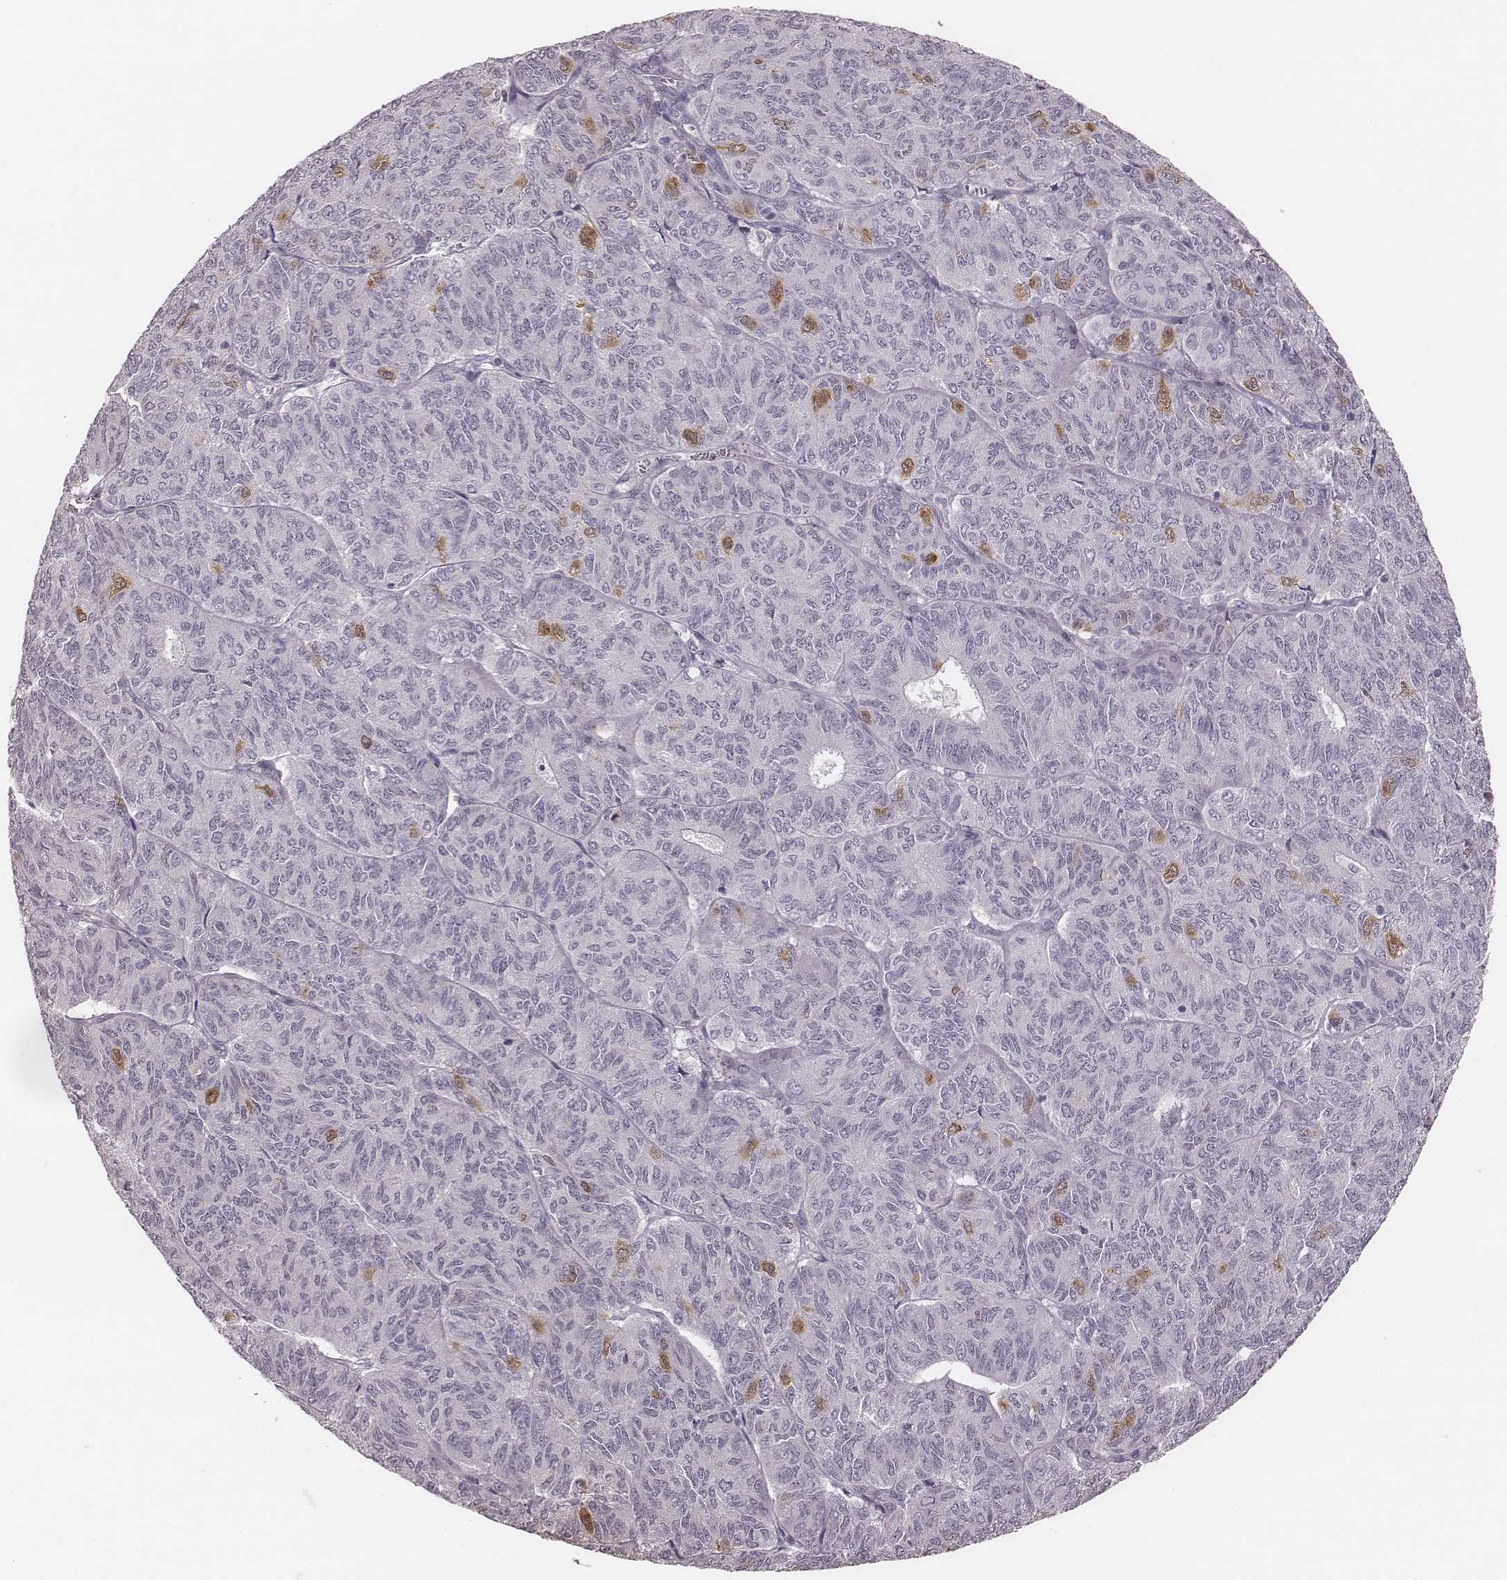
{"staining": {"intensity": "moderate", "quantity": "<25%", "location": "cytoplasmic/membranous"}, "tissue": "ovarian cancer", "cell_type": "Tumor cells", "image_type": "cancer", "snomed": [{"axis": "morphology", "description": "Carcinoma, endometroid"}, {"axis": "topography", "description": "Ovary"}], "caption": "DAB immunohistochemical staining of ovarian endometroid carcinoma demonstrates moderate cytoplasmic/membranous protein staining in approximately <25% of tumor cells.", "gene": "SPA17", "patient": {"sex": "female", "age": 80}}